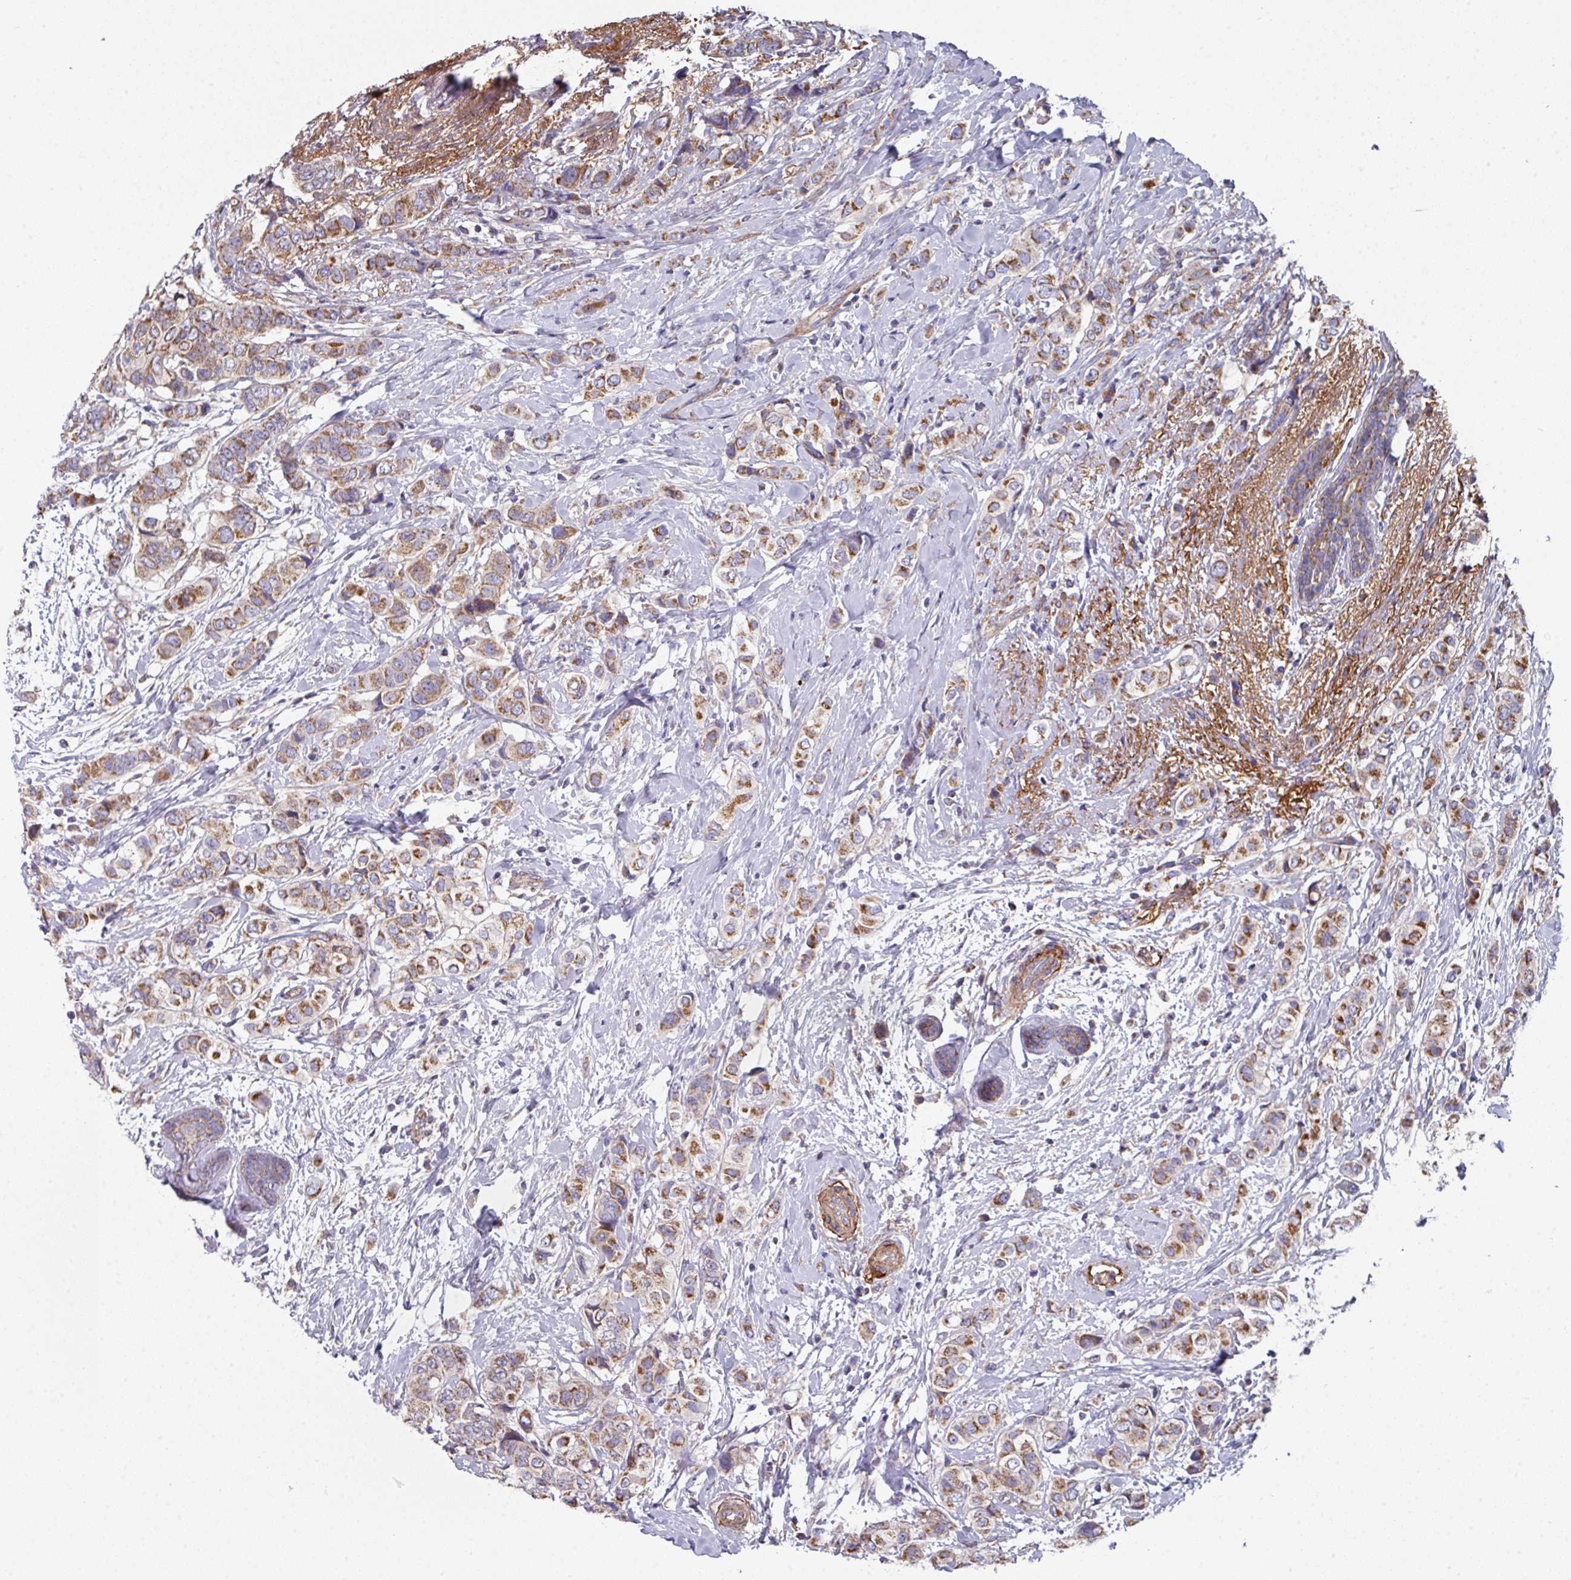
{"staining": {"intensity": "moderate", "quantity": ">75%", "location": "cytoplasmic/membranous"}, "tissue": "breast cancer", "cell_type": "Tumor cells", "image_type": "cancer", "snomed": [{"axis": "morphology", "description": "Lobular carcinoma"}, {"axis": "topography", "description": "Breast"}], "caption": "Immunohistochemistry (IHC) (DAB) staining of breast cancer displays moderate cytoplasmic/membranous protein positivity in about >75% of tumor cells. The protein is shown in brown color, while the nuclei are stained blue.", "gene": "DCAF12L2", "patient": {"sex": "female", "age": 51}}